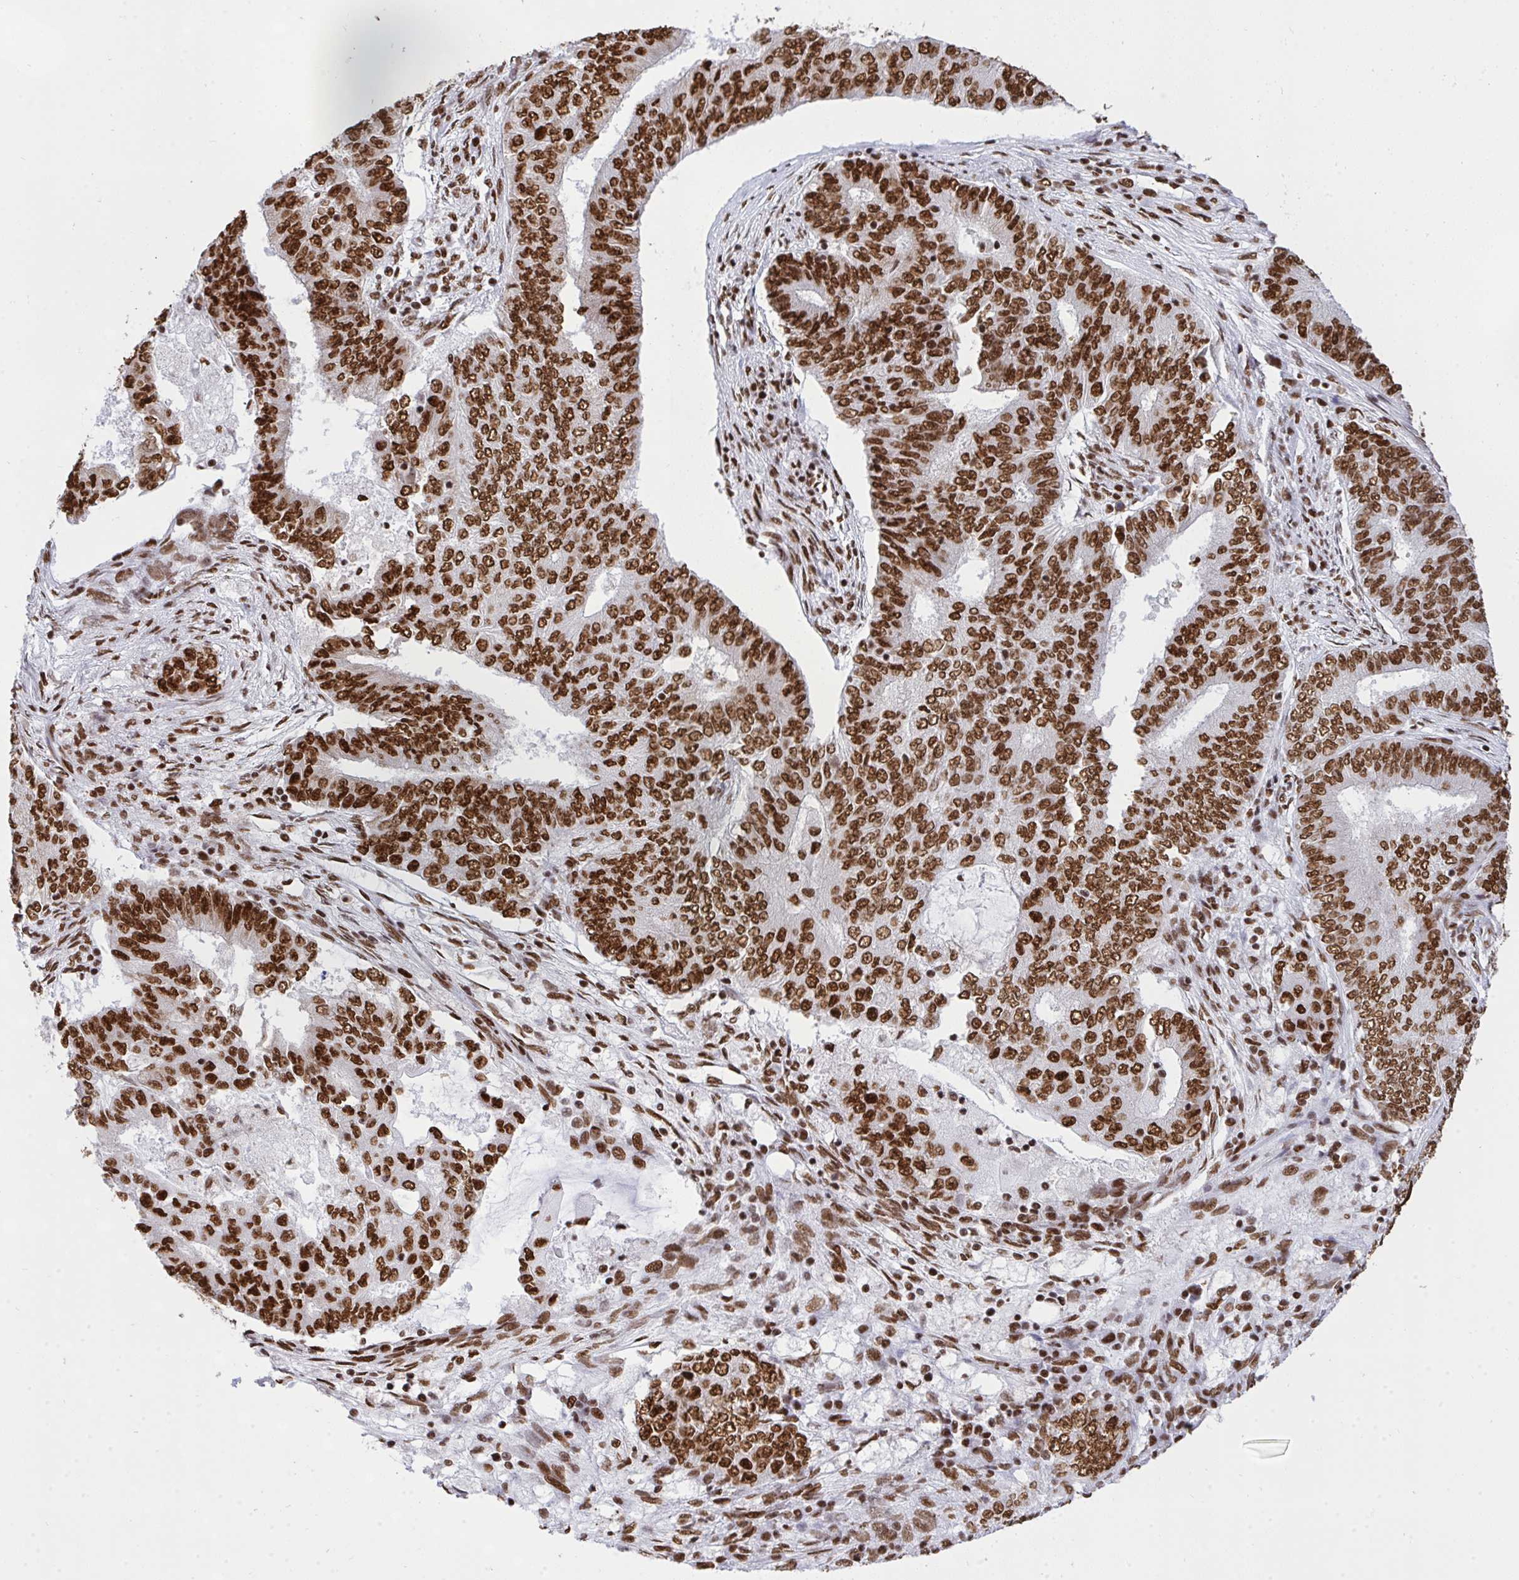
{"staining": {"intensity": "strong", "quantity": ">75%", "location": "nuclear"}, "tissue": "endometrial cancer", "cell_type": "Tumor cells", "image_type": "cancer", "snomed": [{"axis": "morphology", "description": "Adenocarcinoma, NOS"}, {"axis": "topography", "description": "Endometrium"}], "caption": "High-power microscopy captured an IHC image of endometrial cancer, revealing strong nuclear staining in approximately >75% of tumor cells.", "gene": "HNRNPL", "patient": {"sex": "female", "age": 62}}